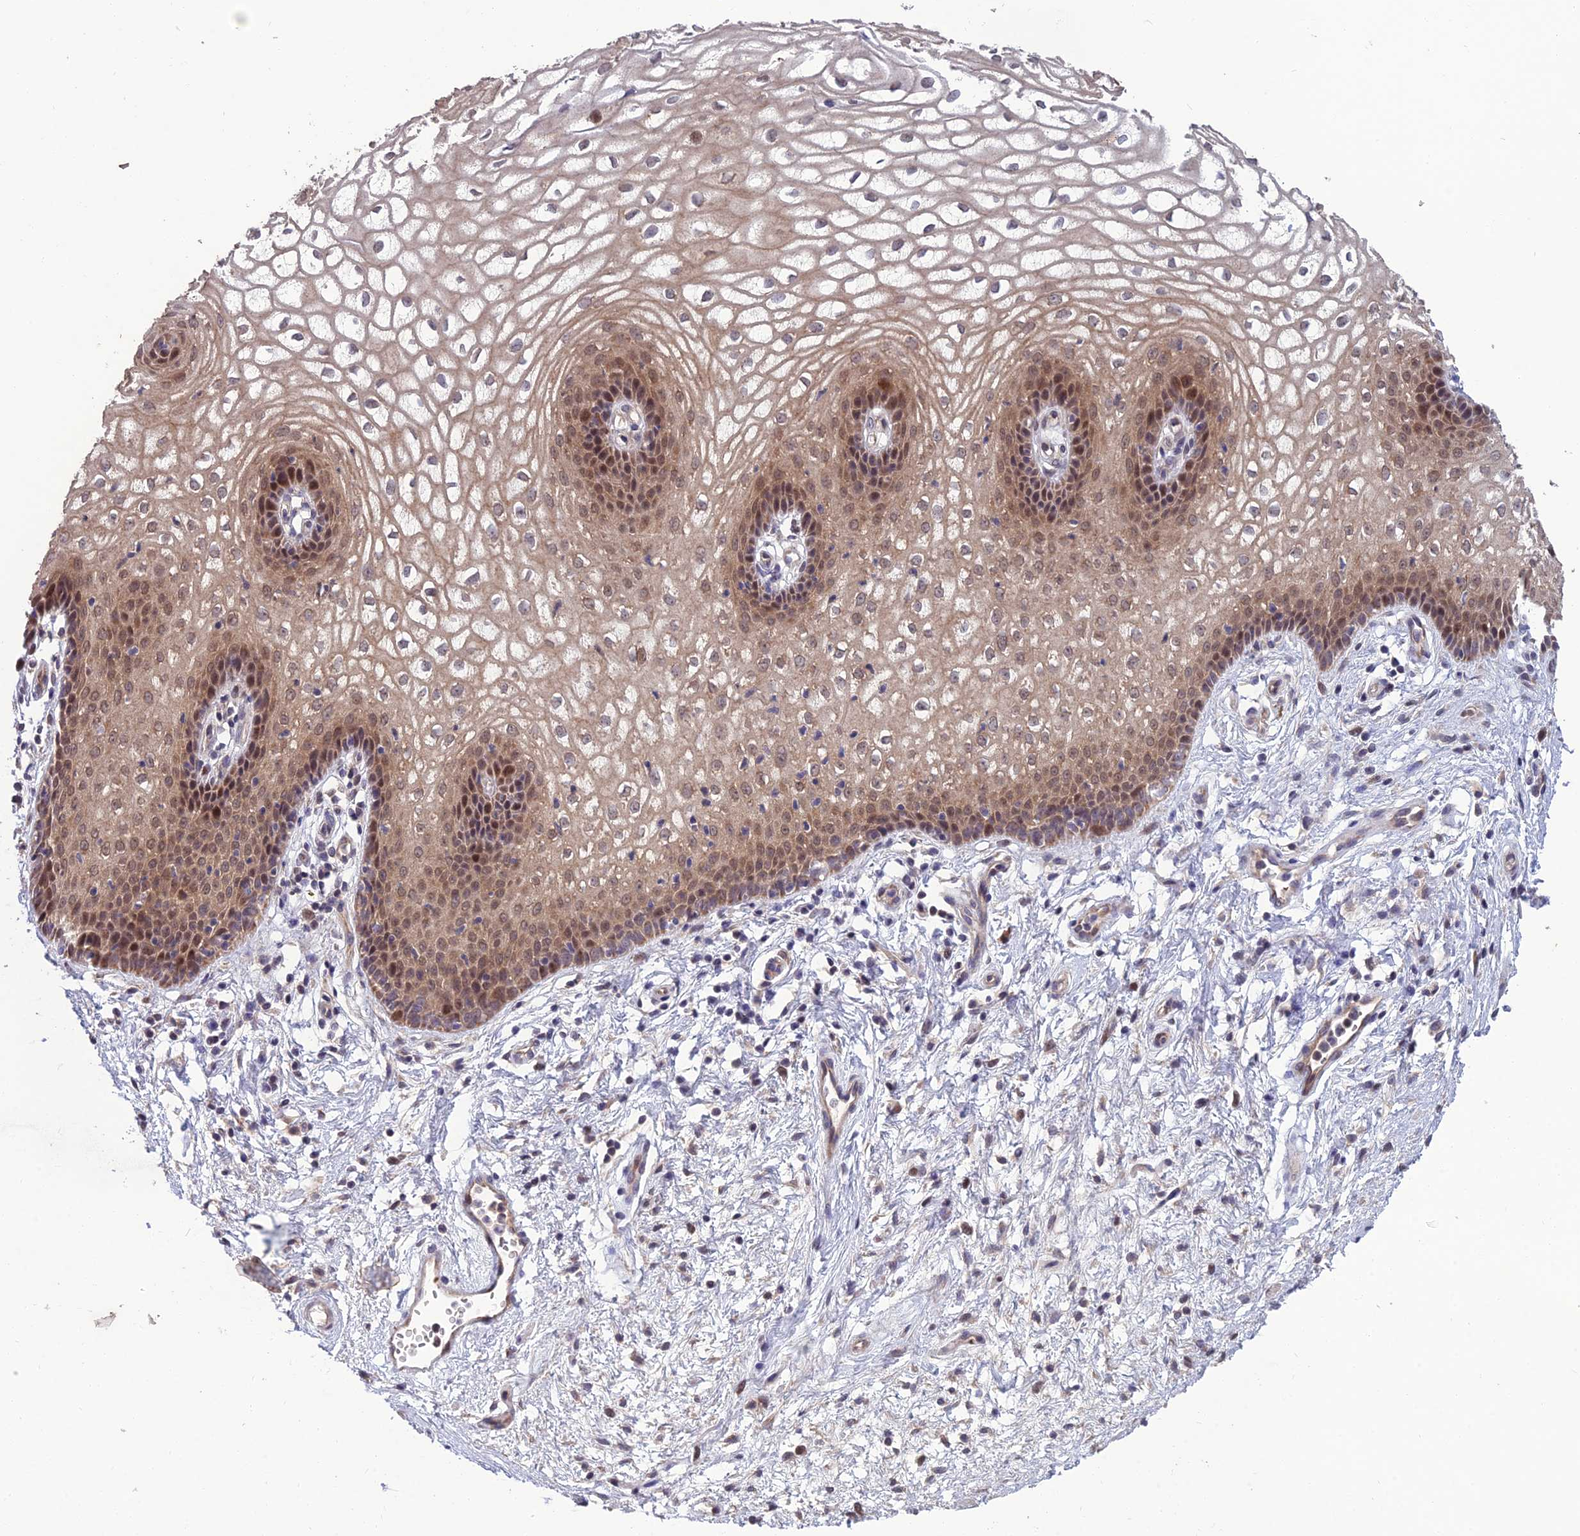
{"staining": {"intensity": "moderate", "quantity": "25%-75%", "location": "cytoplasmic/membranous,nuclear"}, "tissue": "vagina", "cell_type": "Squamous epithelial cells", "image_type": "normal", "snomed": [{"axis": "morphology", "description": "Normal tissue, NOS"}, {"axis": "topography", "description": "Vagina"}], "caption": "Immunohistochemistry staining of normal vagina, which demonstrates medium levels of moderate cytoplasmic/membranous,nuclear positivity in about 25%-75% of squamous epithelial cells indicating moderate cytoplasmic/membranous,nuclear protein expression. The staining was performed using DAB (brown) for protein detection and nuclei were counterstained in hematoxylin (blue).", "gene": "GIPC1", "patient": {"sex": "female", "age": 34}}